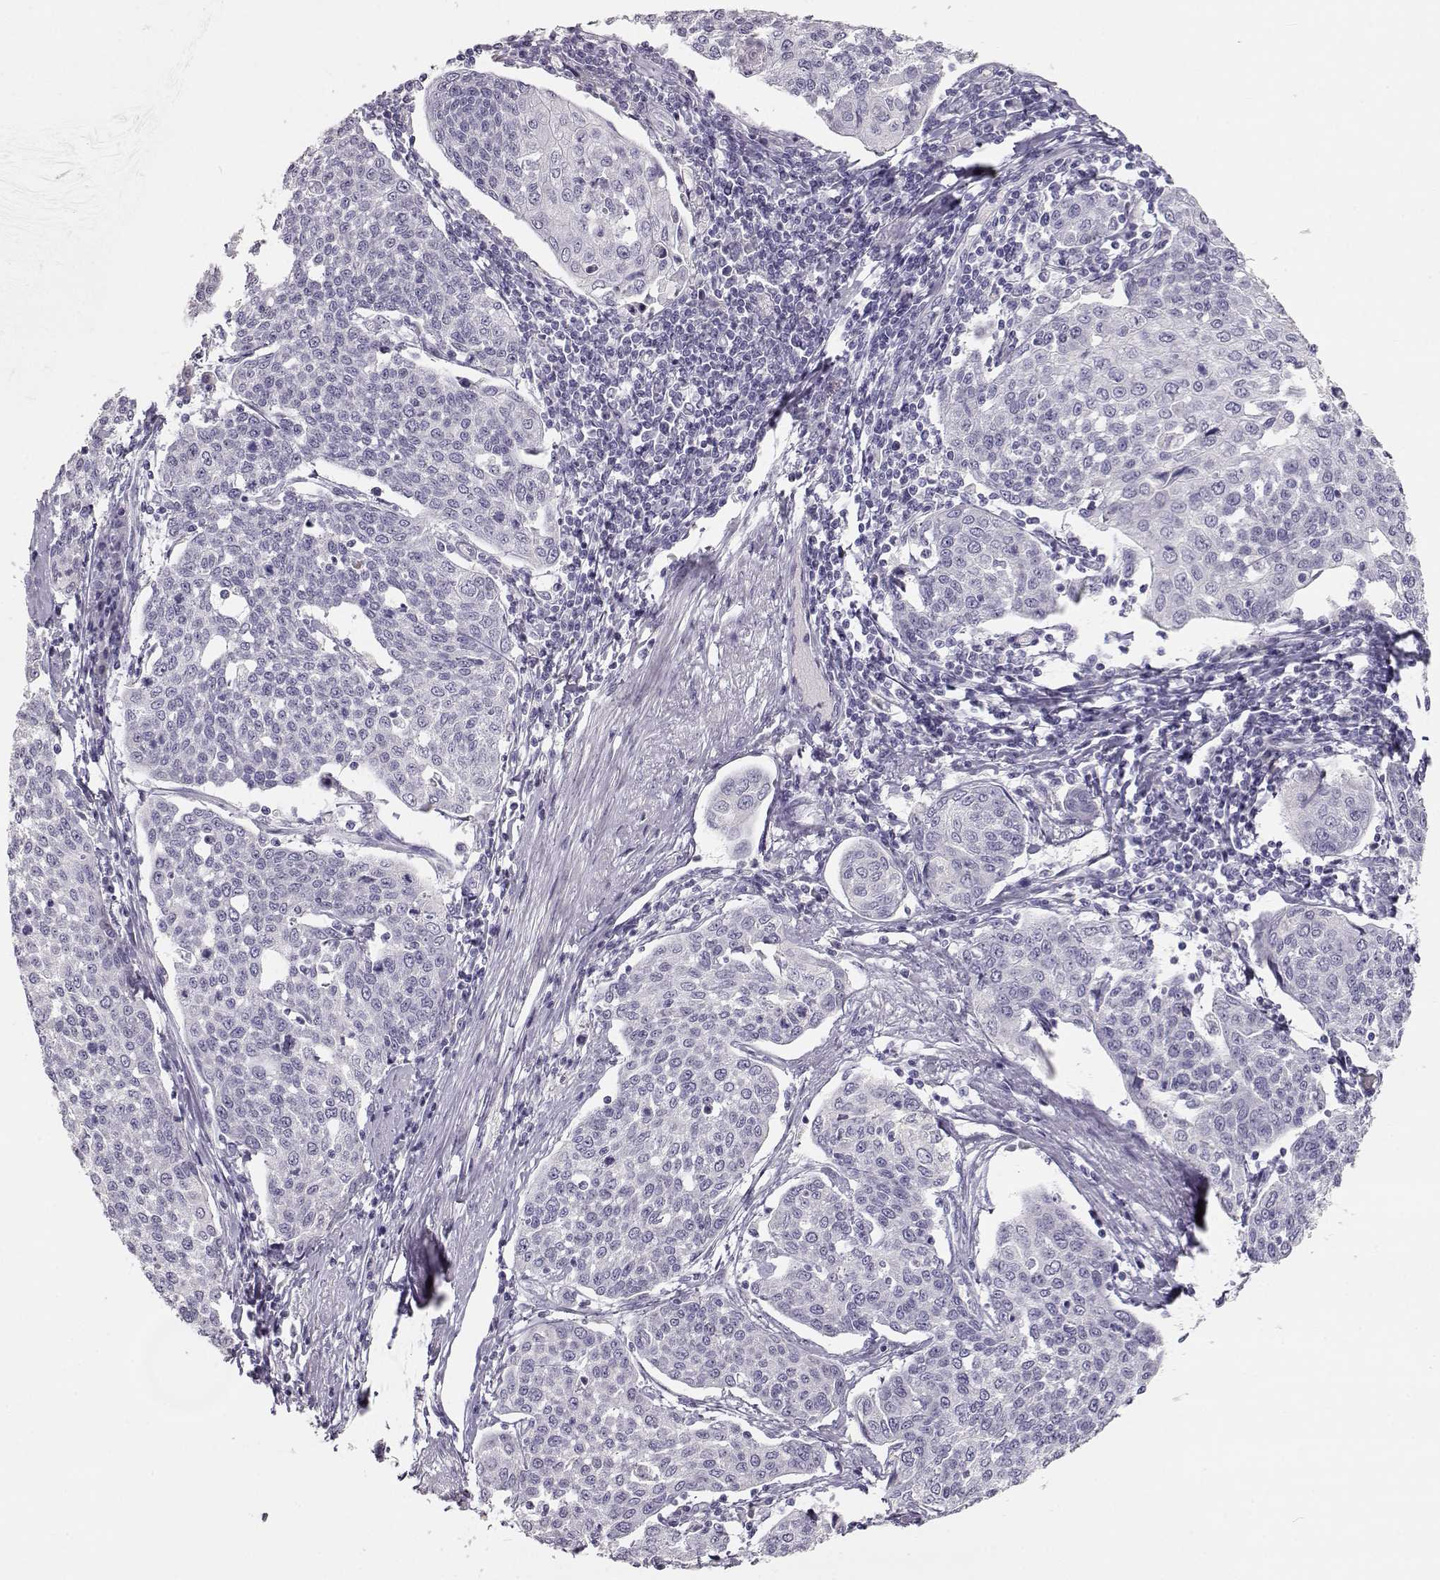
{"staining": {"intensity": "negative", "quantity": "none", "location": "none"}, "tissue": "cervical cancer", "cell_type": "Tumor cells", "image_type": "cancer", "snomed": [{"axis": "morphology", "description": "Squamous cell carcinoma, NOS"}, {"axis": "topography", "description": "Cervix"}], "caption": "Cervical cancer (squamous cell carcinoma) was stained to show a protein in brown. There is no significant expression in tumor cells.", "gene": "LEPR", "patient": {"sex": "female", "age": 34}}